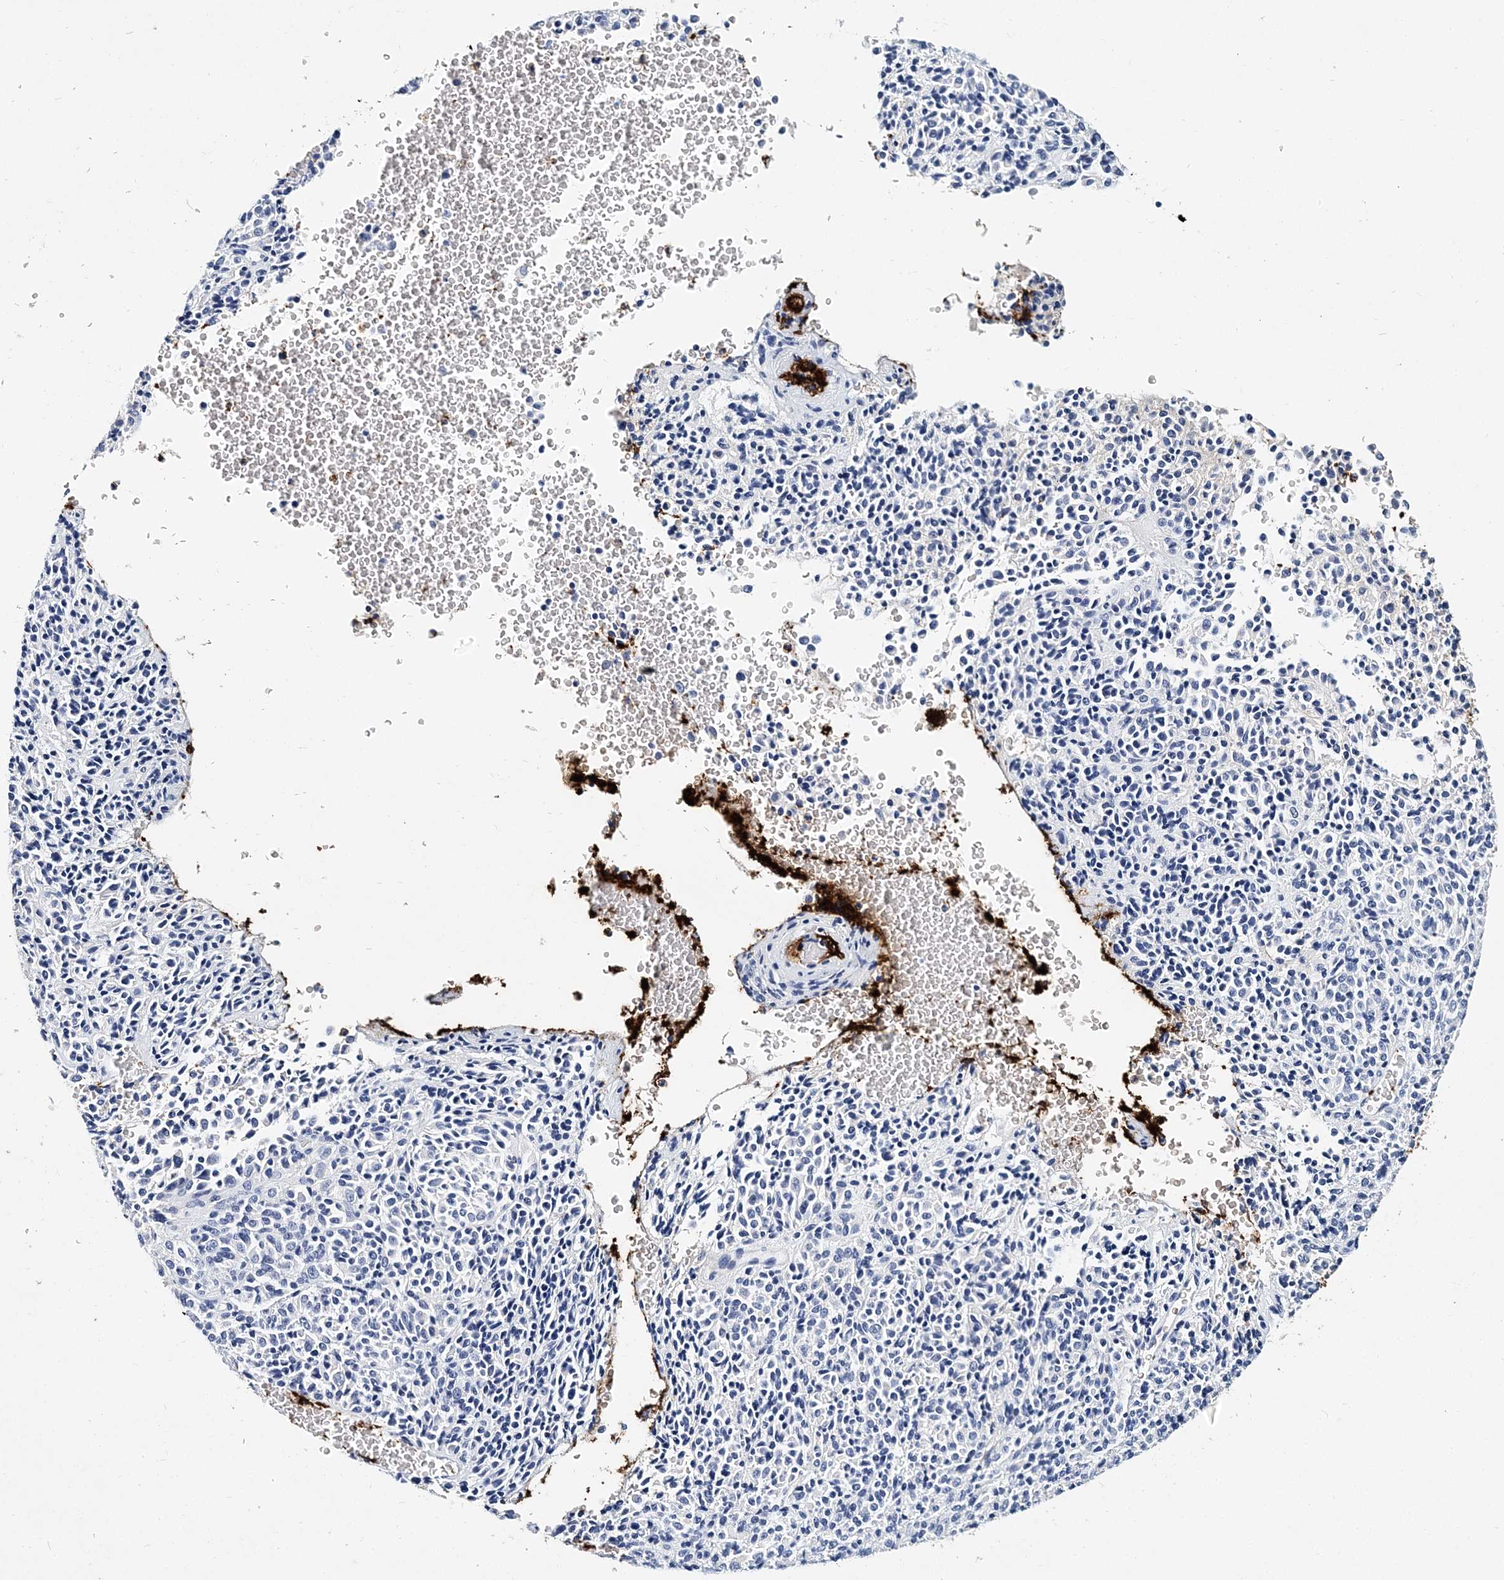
{"staining": {"intensity": "negative", "quantity": "none", "location": "none"}, "tissue": "melanoma", "cell_type": "Tumor cells", "image_type": "cancer", "snomed": [{"axis": "morphology", "description": "Malignant melanoma, Metastatic site"}, {"axis": "topography", "description": "Brain"}], "caption": "An image of human malignant melanoma (metastatic site) is negative for staining in tumor cells.", "gene": "ITGA2B", "patient": {"sex": "female", "age": 56}}